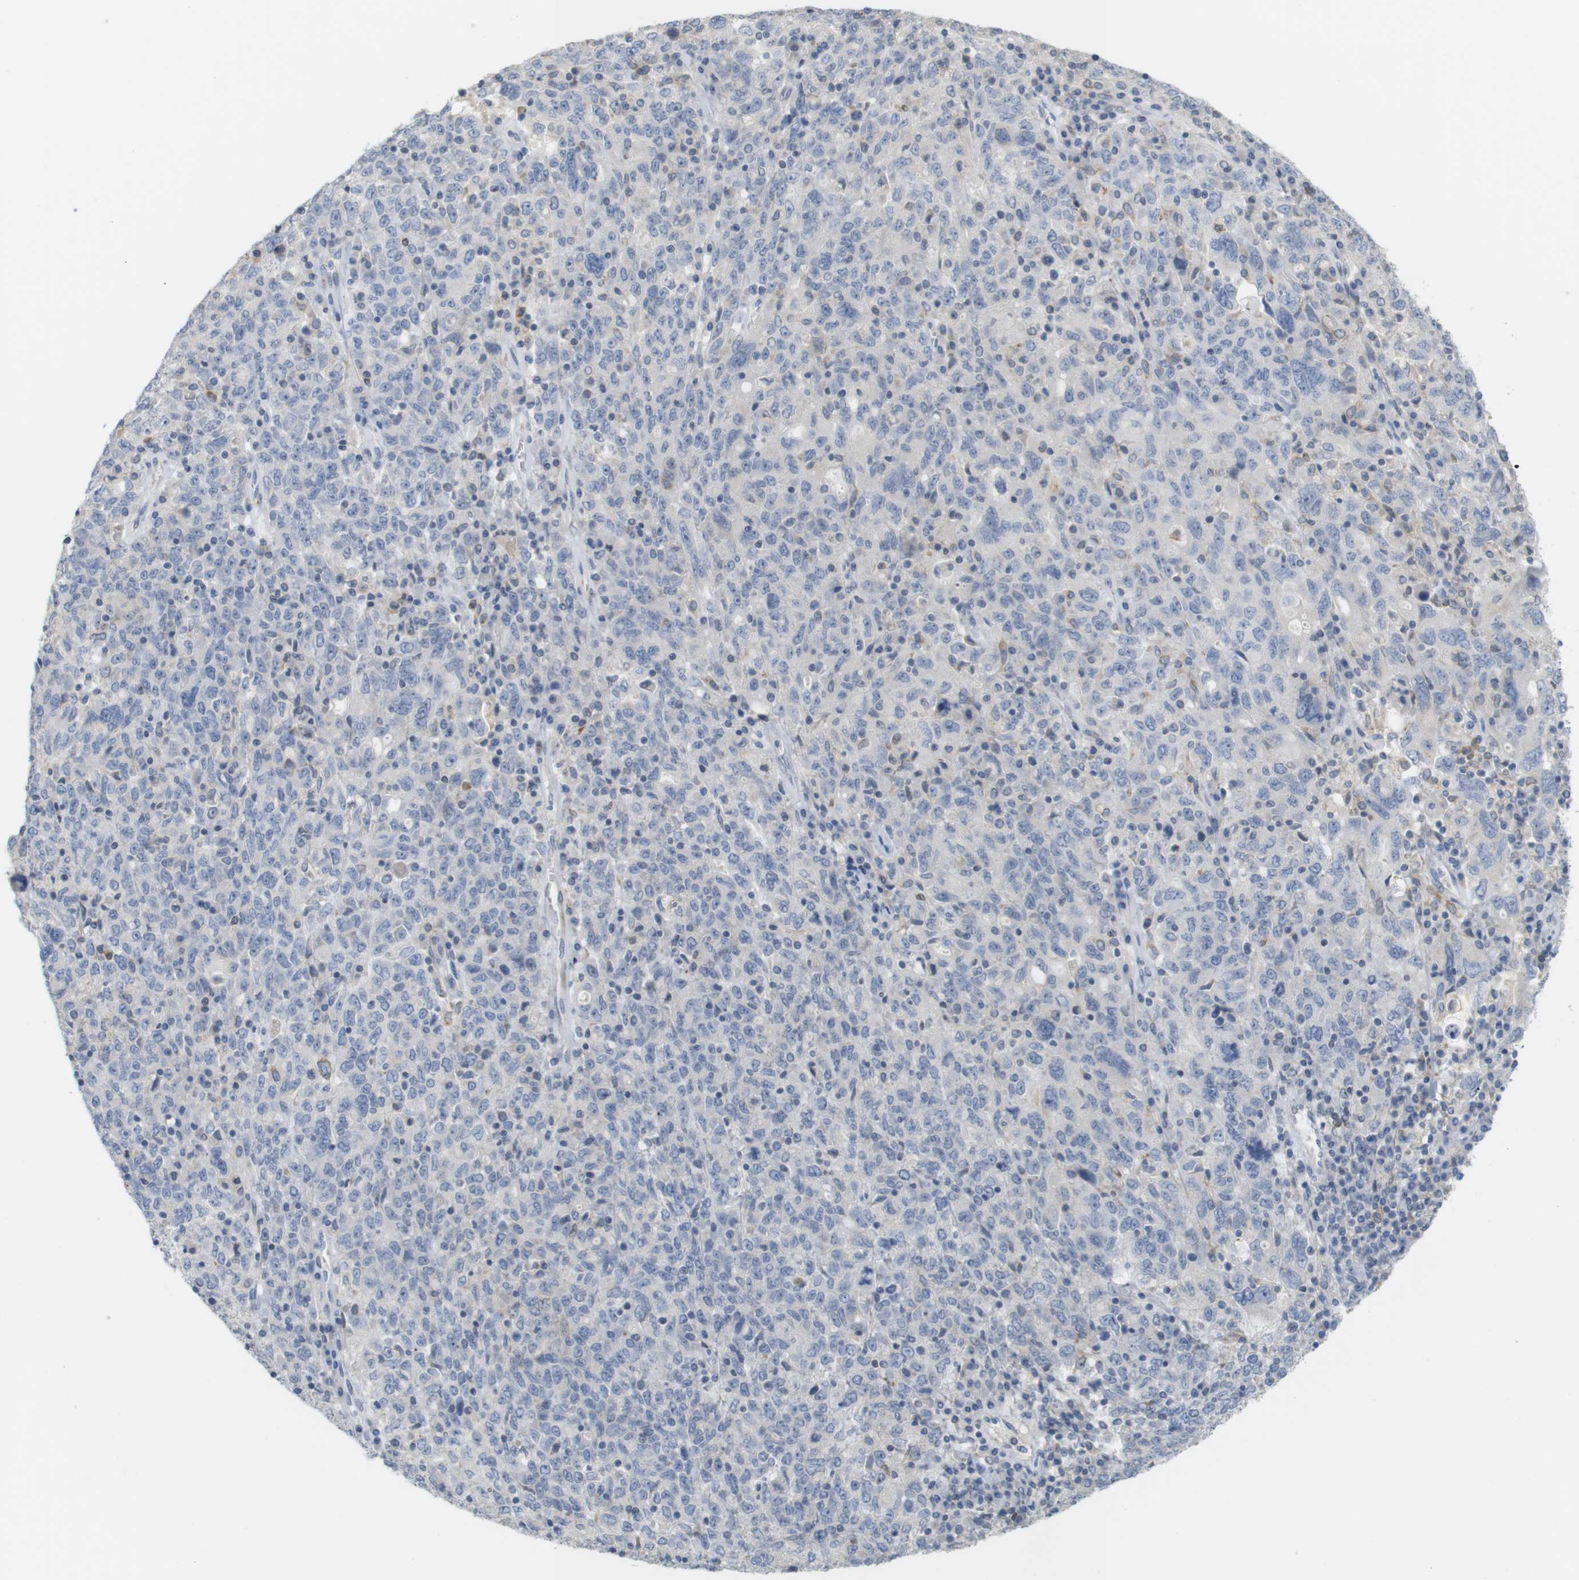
{"staining": {"intensity": "negative", "quantity": "none", "location": "none"}, "tissue": "ovarian cancer", "cell_type": "Tumor cells", "image_type": "cancer", "snomed": [{"axis": "morphology", "description": "Carcinoma, endometroid"}, {"axis": "topography", "description": "Ovary"}], "caption": "Immunohistochemical staining of human ovarian cancer (endometroid carcinoma) reveals no significant expression in tumor cells. The staining is performed using DAB brown chromogen with nuclei counter-stained in using hematoxylin.", "gene": "ITPR1", "patient": {"sex": "female", "age": 62}}